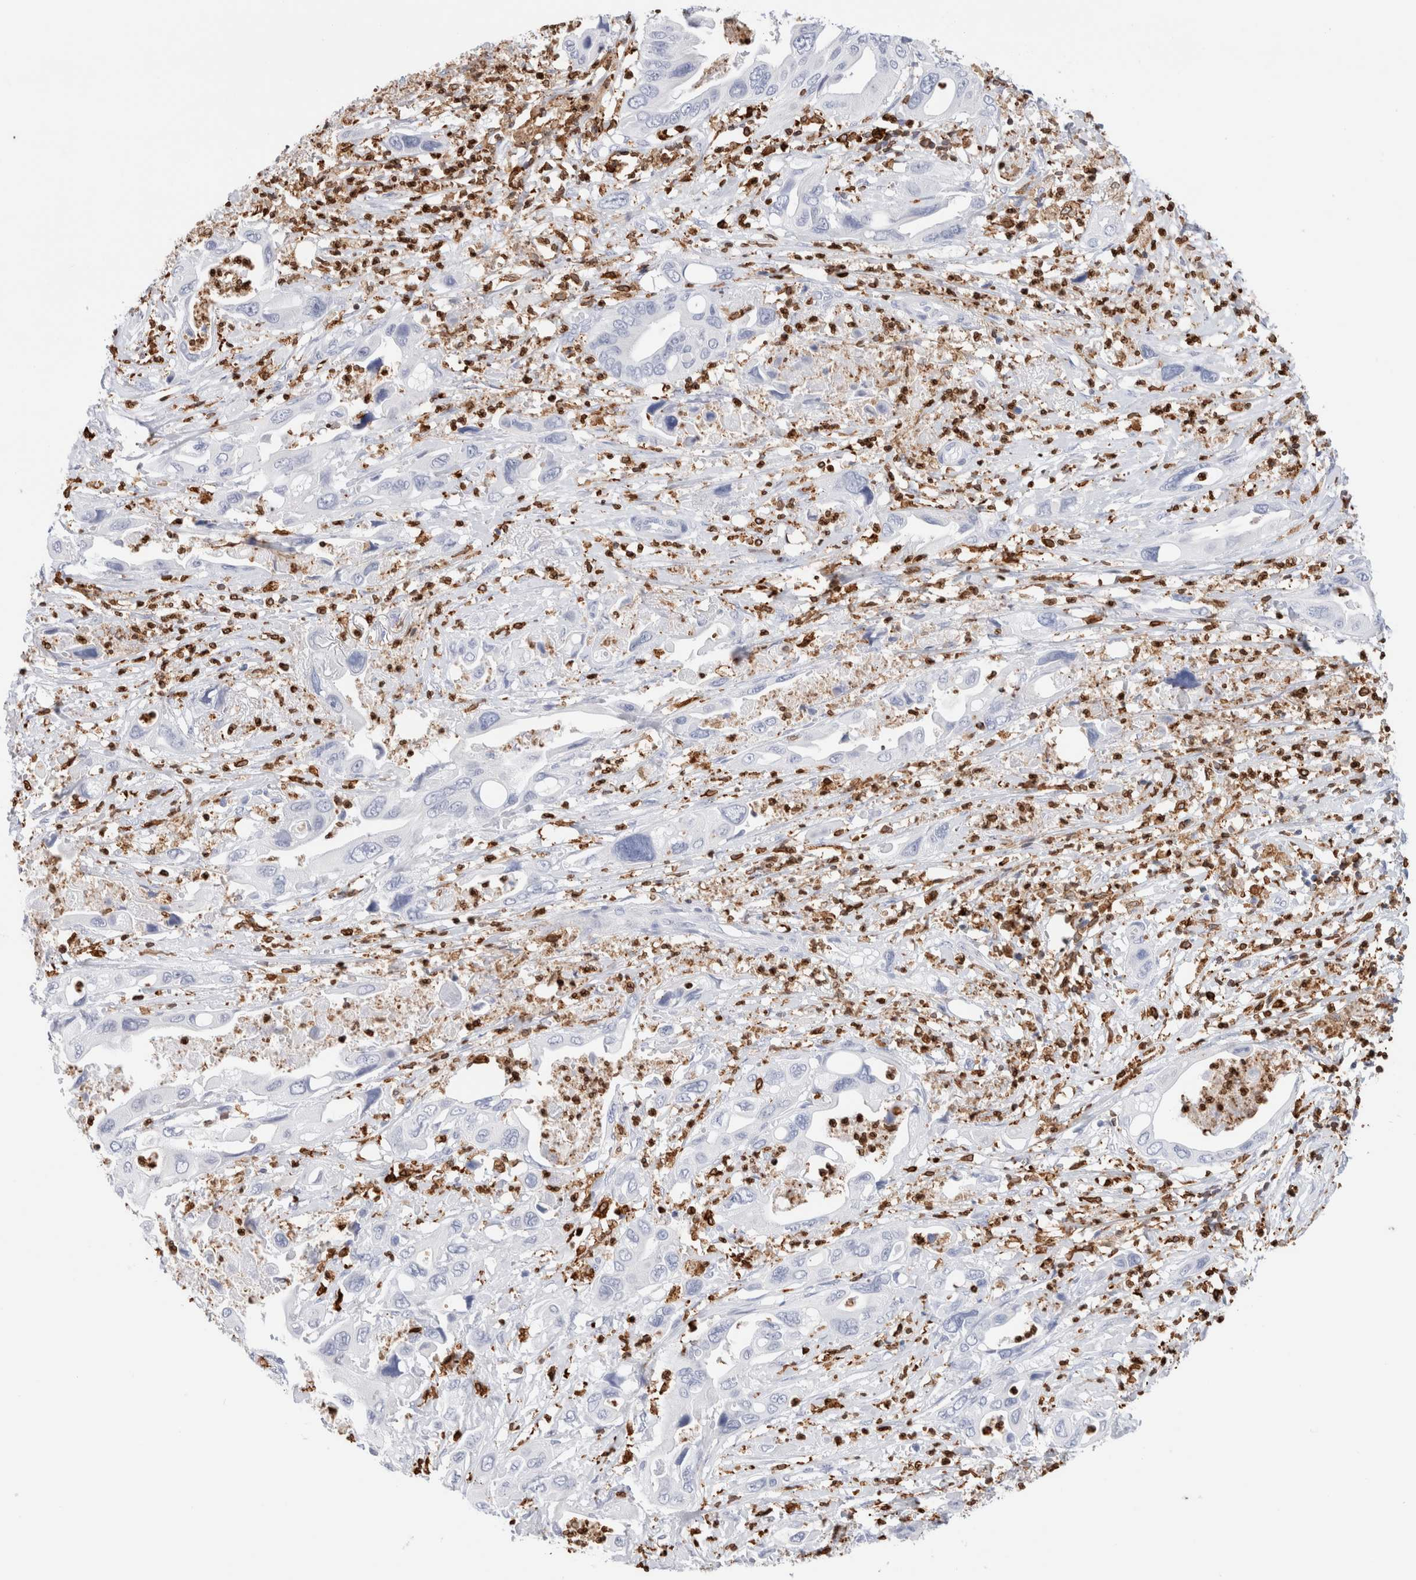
{"staining": {"intensity": "negative", "quantity": "none", "location": "none"}, "tissue": "pancreatic cancer", "cell_type": "Tumor cells", "image_type": "cancer", "snomed": [{"axis": "morphology", "description": "Adenocarcinoma, NOS"}, {"axis": "topography", "description": "Pancreas"}], "caption": "DAB (3,3'-diaminobenzidine) immunohistochemical staining of pancreatic cancer reveals no significant positivity in tumor cells. (Immunohistochemistry (ihc), brightfield microscopy, high magnification).", "gene": "ALOX5AP", "patient": {"sex": "male", "age": 66}}